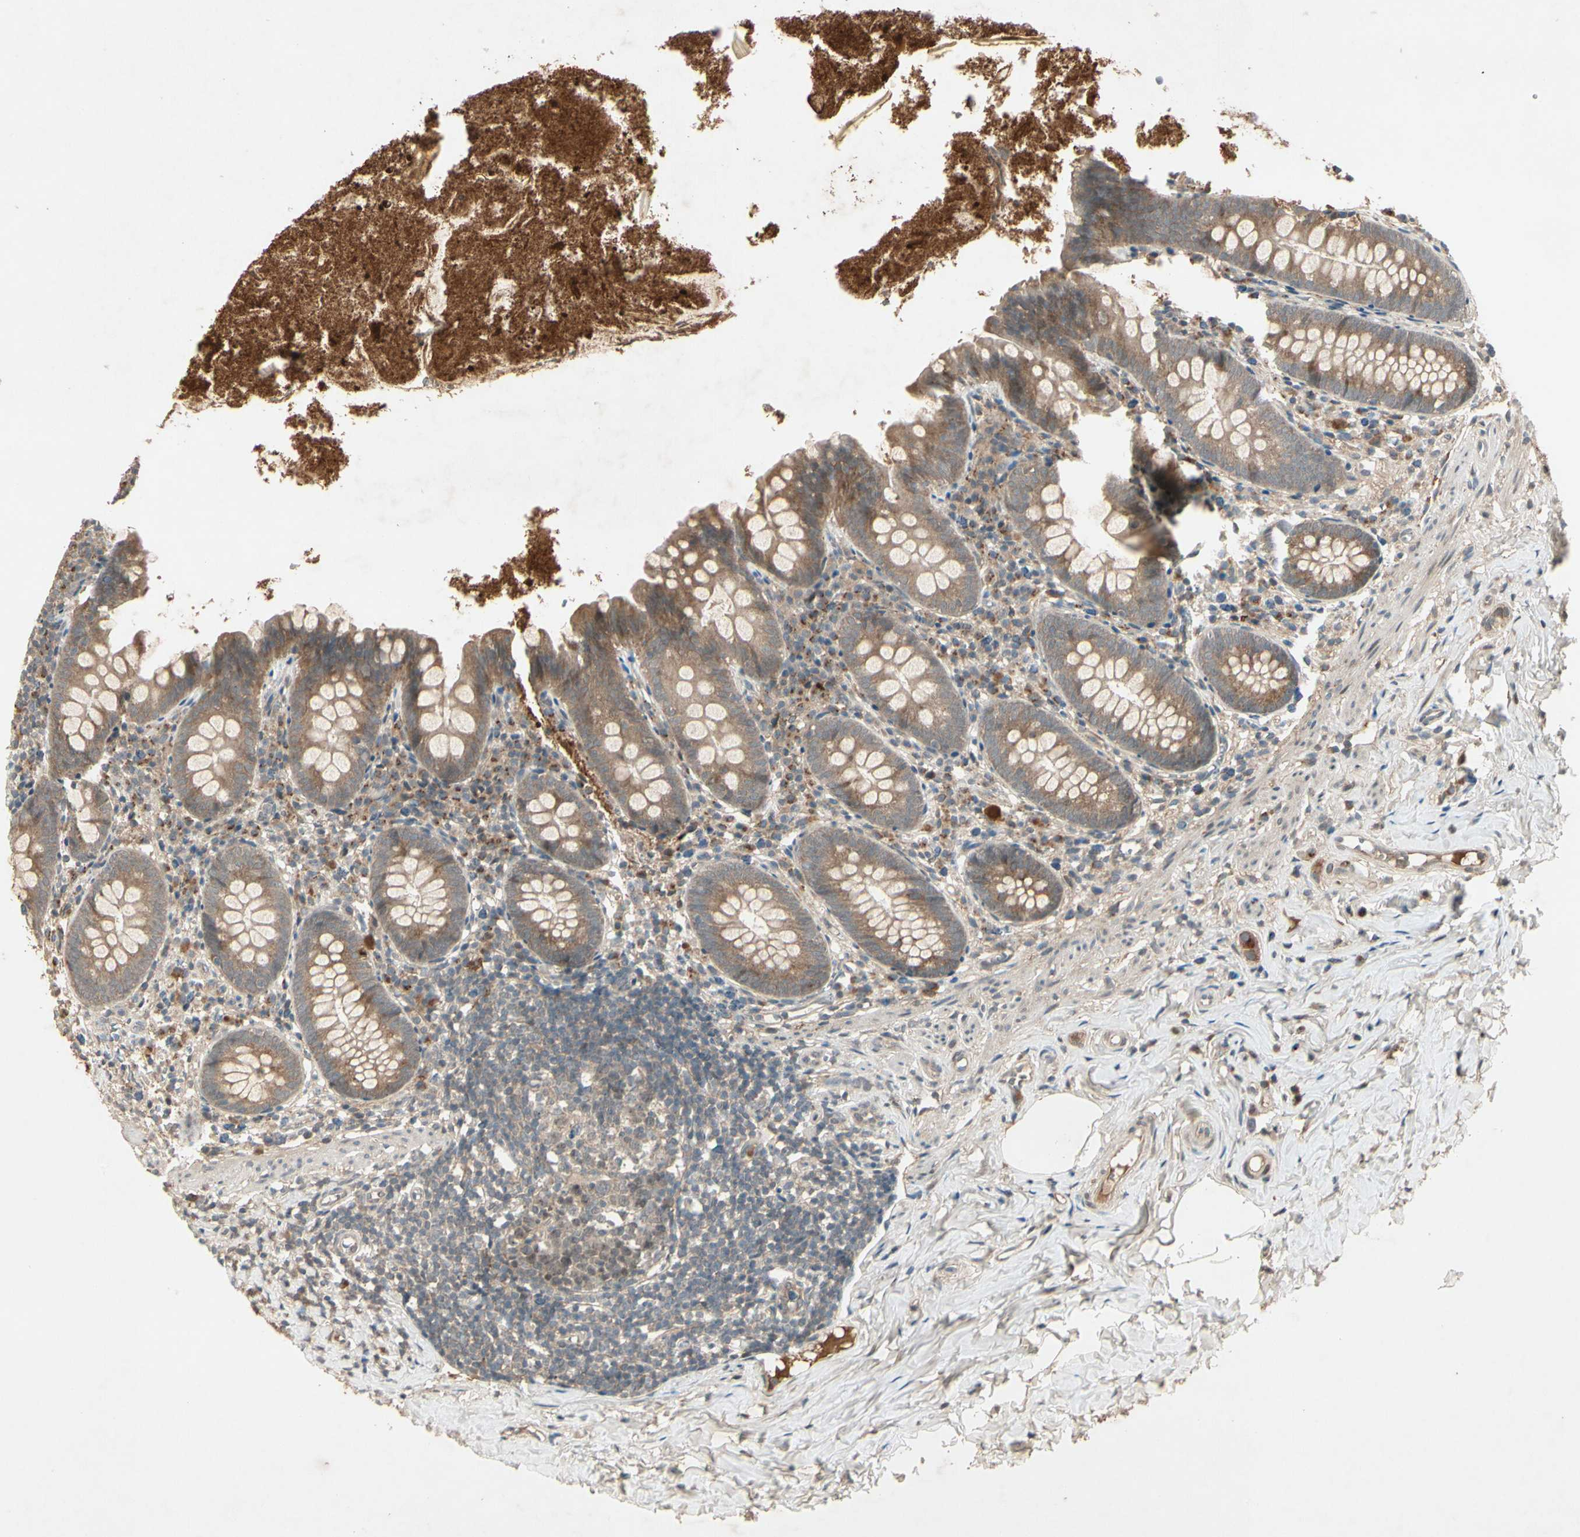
{"staining": {"intensity": "moderate", "quantity": ">75%", "location": "cytoplasmic/membranous"}, "tissue": "appendix", "cell_type": "Glandular cells", "image_type": "normal", "snomed": [{"axis": "morphology", "description": "Normal tissue, NOS"}, {"axis": "topography", "description": "Appendix"}], "caption": "Immunohistochemical staining of unremarkable appendix shows >75% levels of moderate cytoplasmic/membranous protein expression in about >75% of glandular cells.", "gene": "FHDC1", "patient": {"sex": "male", "age": 52}}